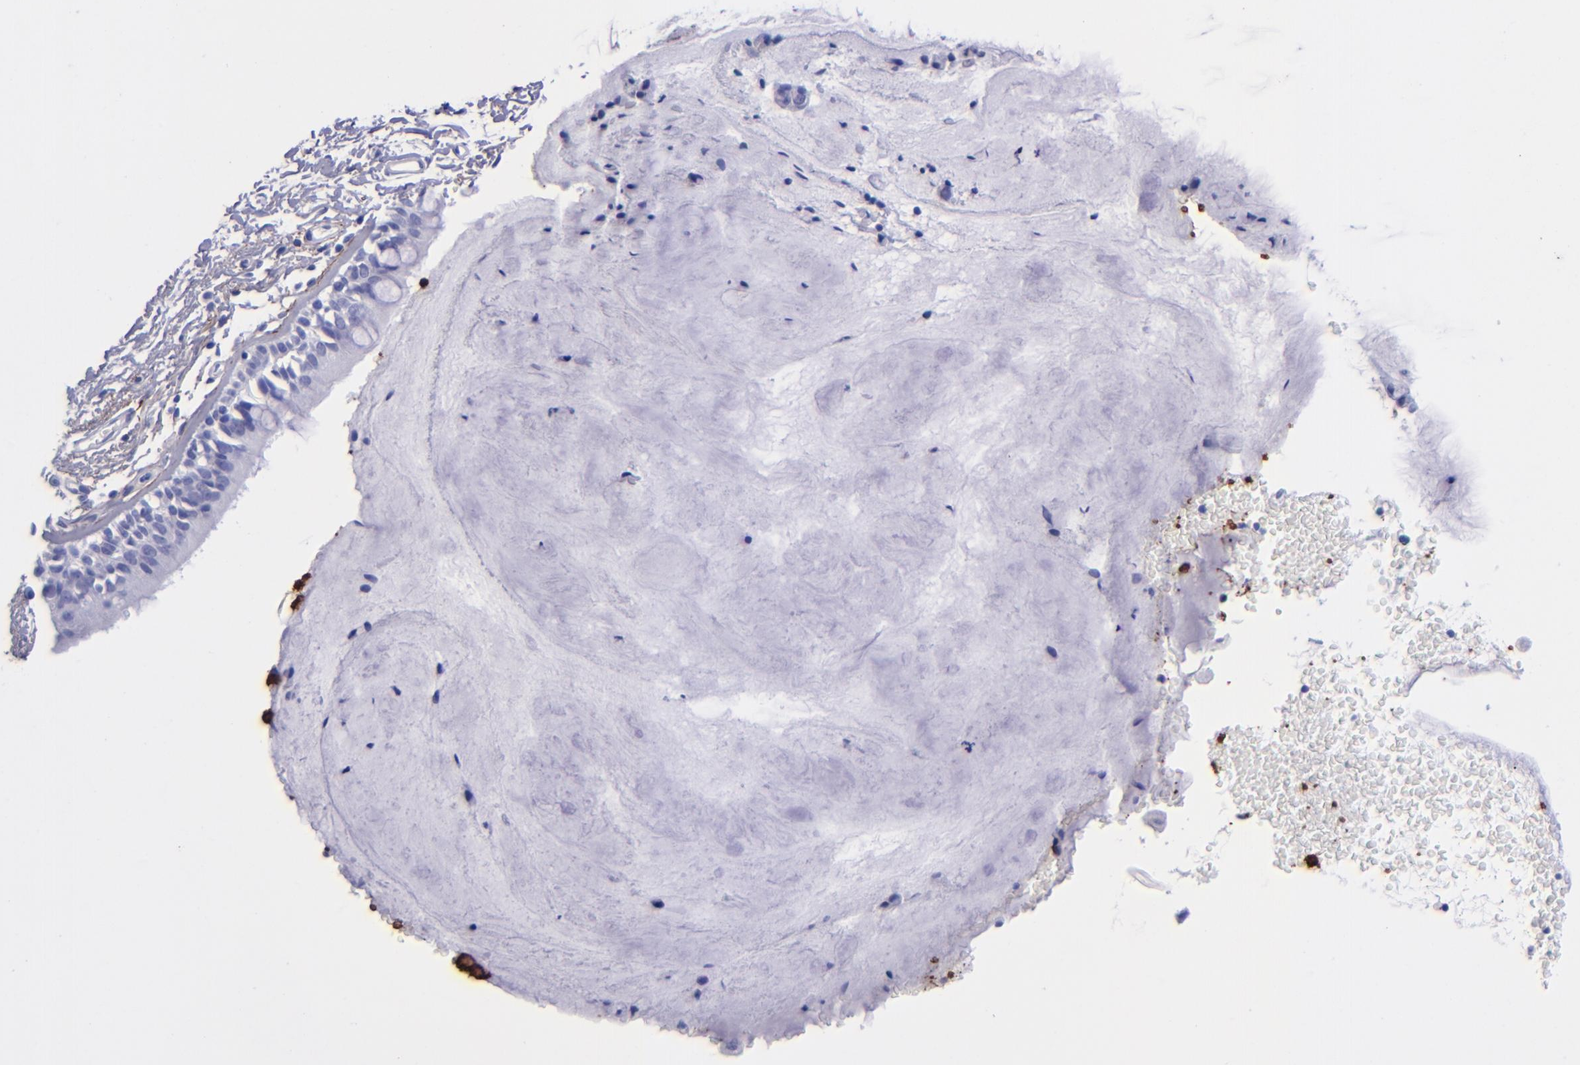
{"staining": {"intensity": "negative", "quantity": "none", "location": "none"}, "tissue": "bronchus", "cell_type": "Respiratory epithelial cells", "image_type": "normal", "snomed": [{"axis": "morphology", "description": "Normal tissue, NOS"}, {"axis": "topography", "description": "Lymph node of abdomen"}, {"axis": "topography", "description": "Lymph node of pelvis"}], "caption": "IHC histopathology image of benign bronchus: bronchus stained with DAB (3,3'-diaminobenzidine) demonstrates no significant protein positivity in respiratory epithelial cells.", "gene": "EFCAB13", "patient": {"sex": "female", "age": 65}}